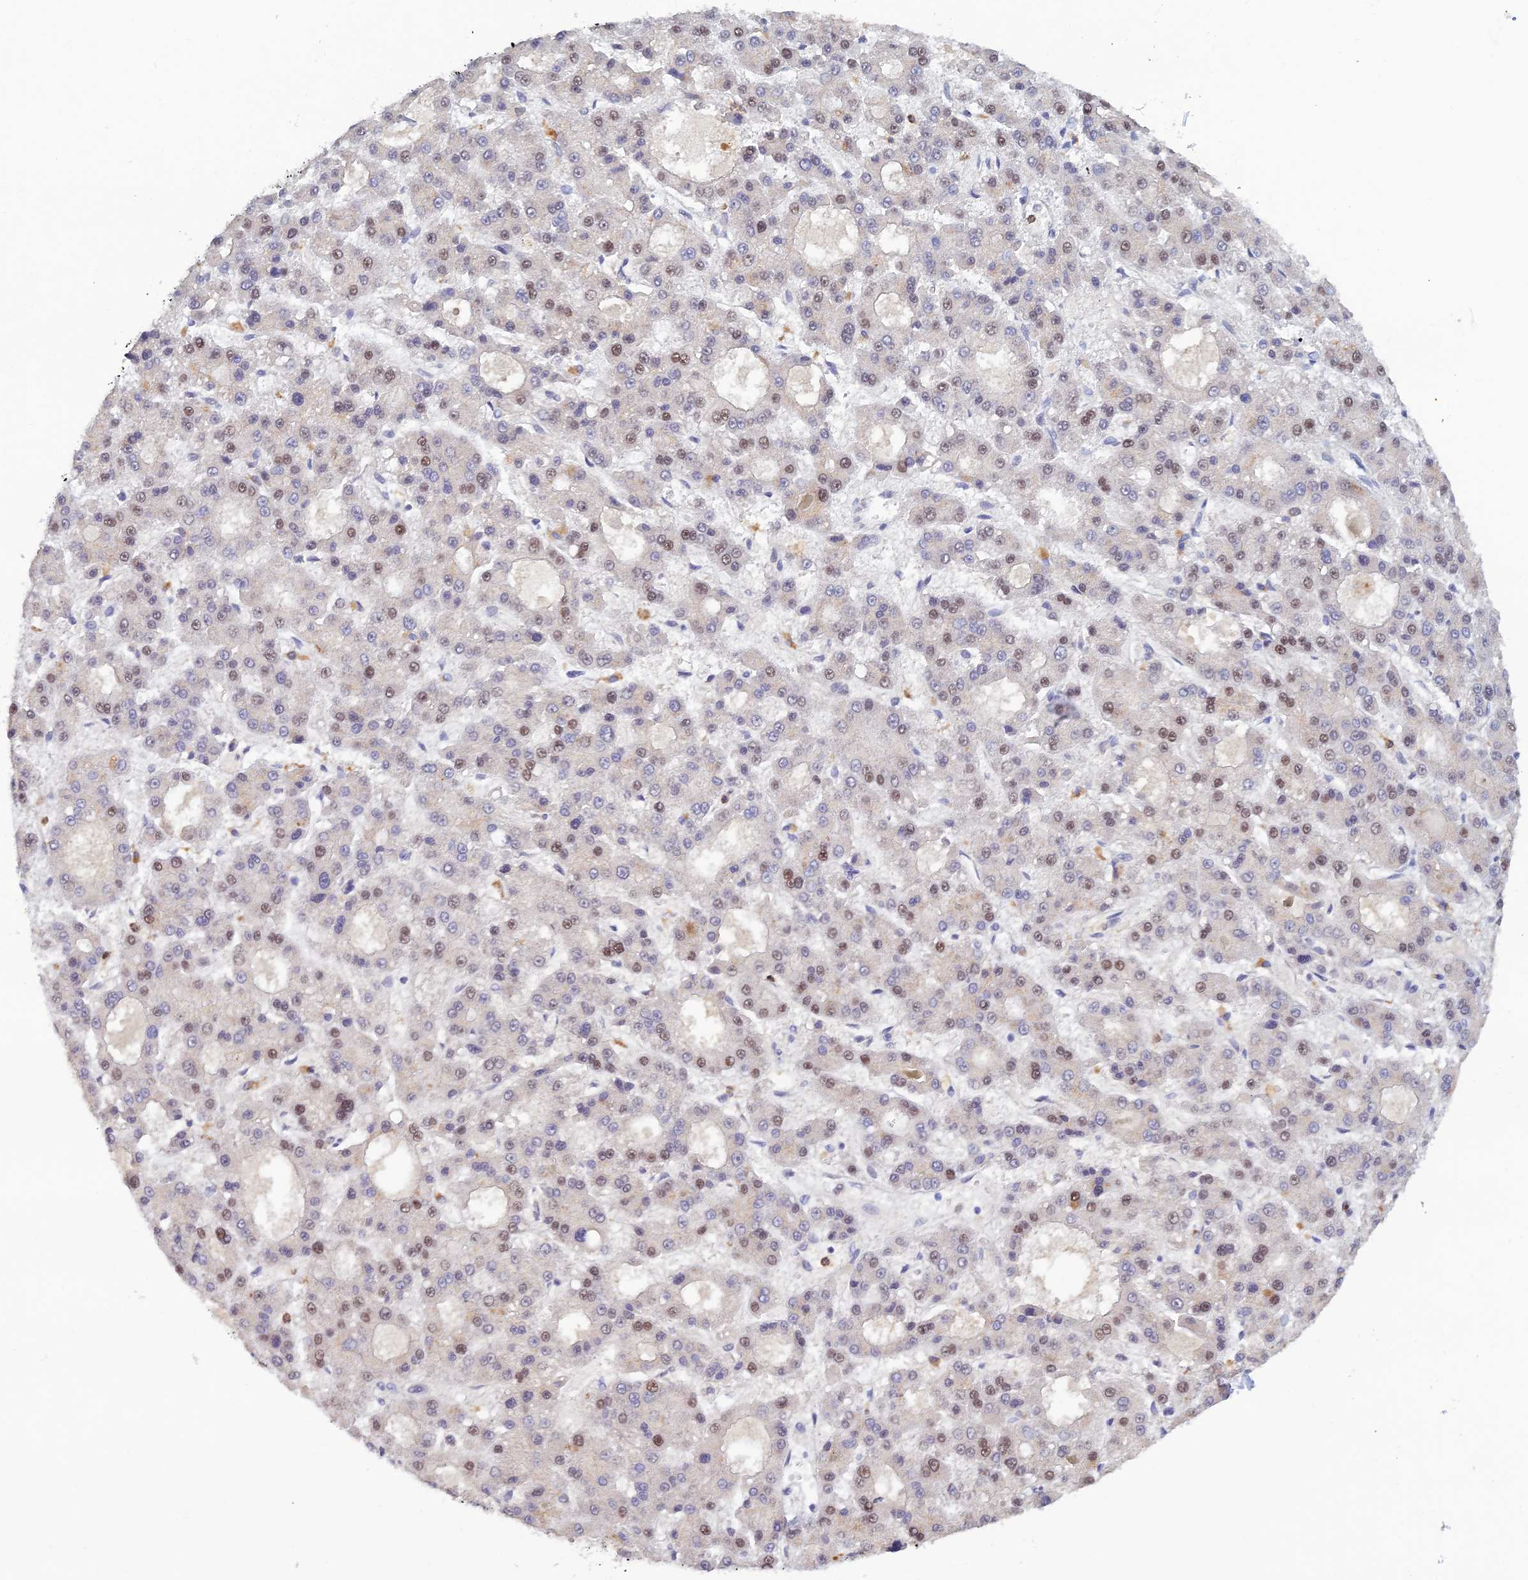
{"staining": {"intensity": "moderate", "quantity": "25%-75%", "location": "nuclear"}, "tissue": "liver cancer", "cell_type": "Tumor cells", "image_type": "cancer", "snomed": [{"axis": "morphology", "description": "Carcinoma, Hepatocellular, NOS"}, {"axis": "topography", "description": "Liver"}], "caption": "Liver hepatocellular carcinoma stained for a protein (brown) reveals moderate nuclear positive positivity in about 25%-75% of tumor cells.", "gene": "FASTKD5", "patient": {"sex": "male", "age": 70}}